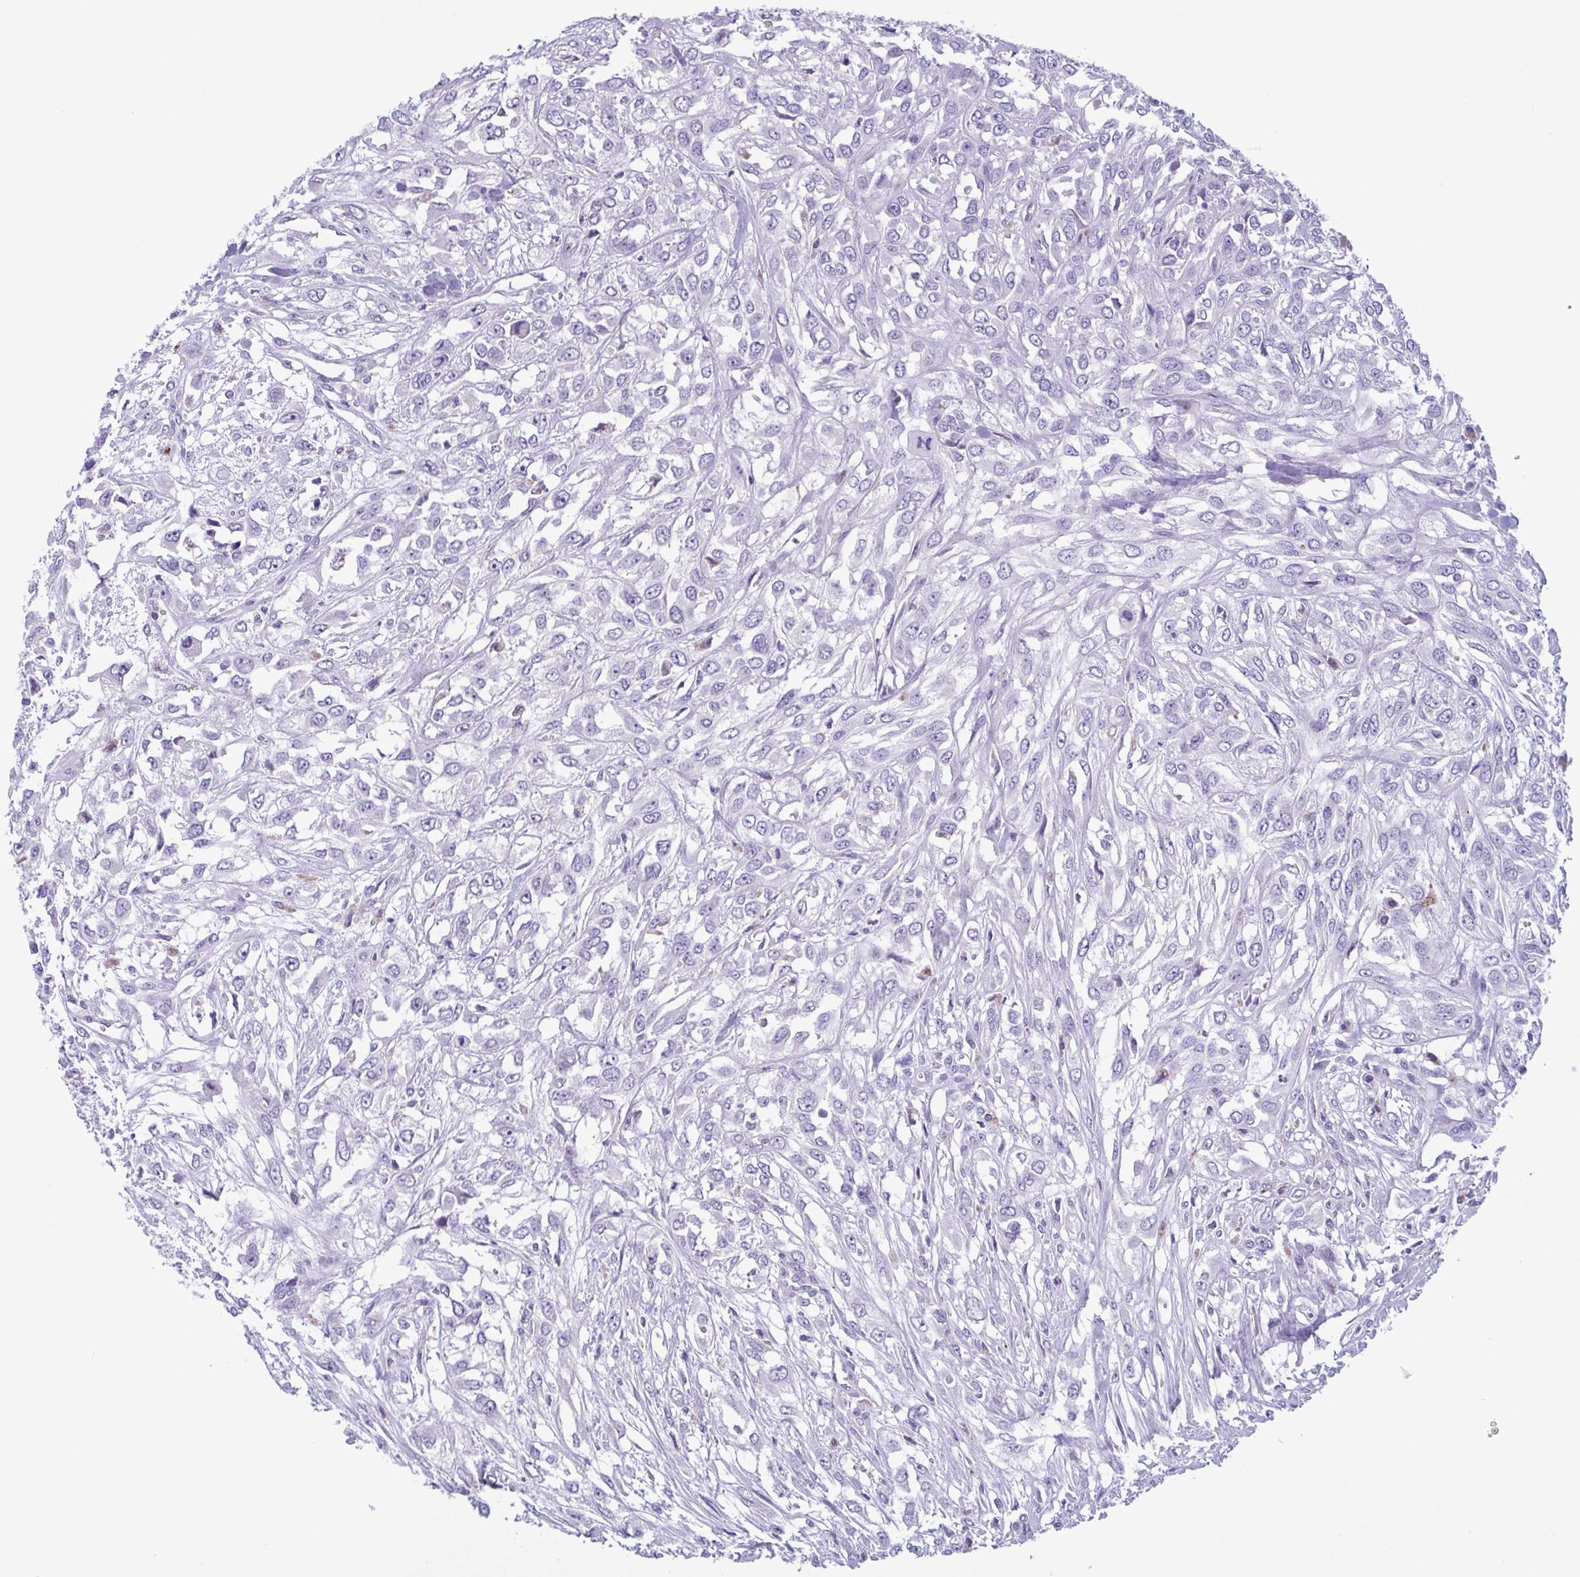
{"staining": {"intensity": "negative", "quantity": "none", "location": "none"}, "tissue": "urothelial cancer", "cell_type": "Tumor cells", "image_type": "cancer", "snomed": [{"axis": "morphology", "description": "Urothelial carcinoma, High grade"}, {"axis": "topography", "description": "Urinary bladder"}], "caption": "The histopathology image reveals no significant staining in tumor cells of urothelial carcinoma (high-grade).", "gene": "F13B", "patient": {"sex": "male", "age": 67}}